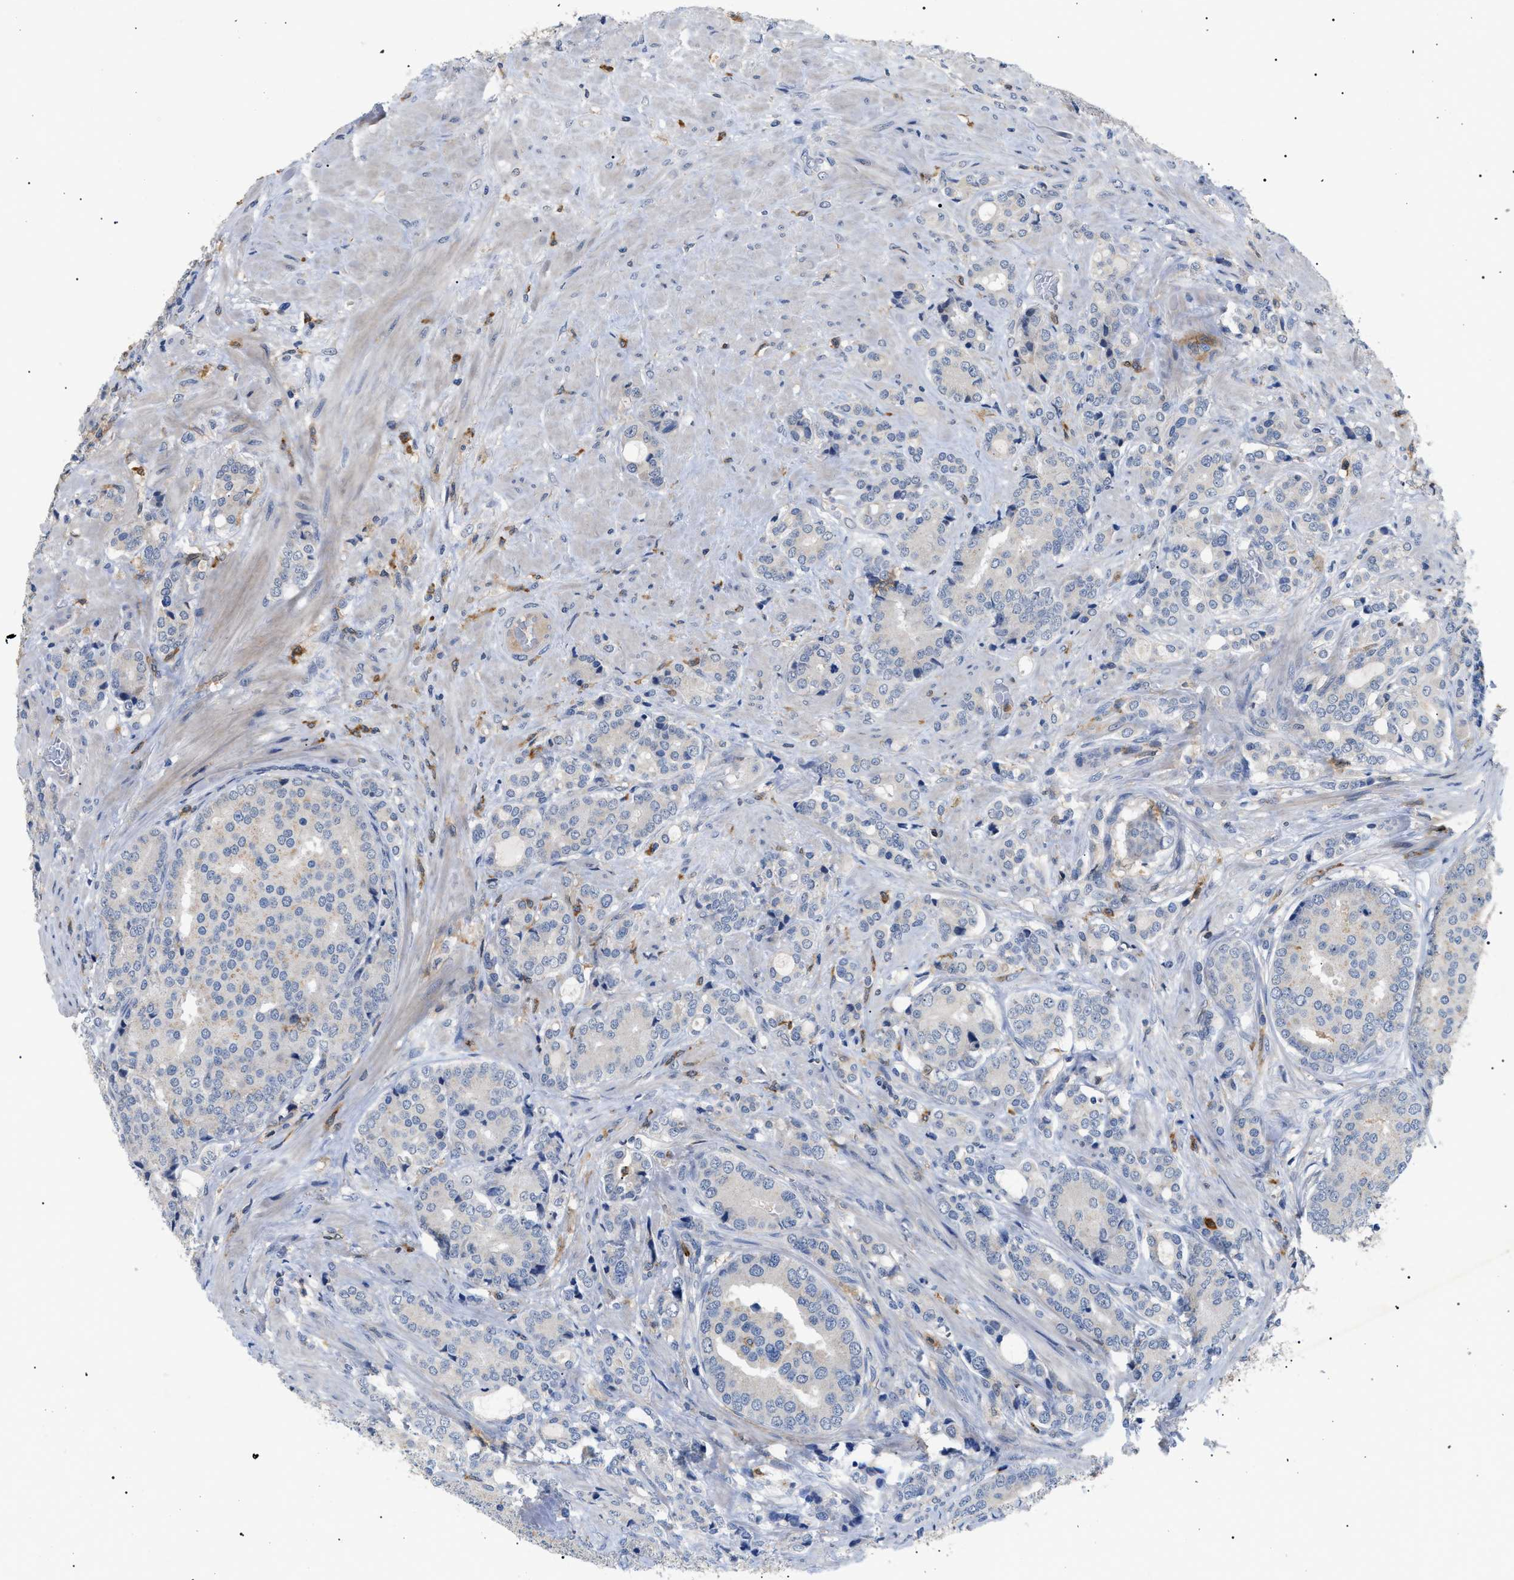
{"staining": {"intensity": "weak", "quantity": "<25%", "location": "cytoplasmic/membranous"}, "tissue": "prostate cancer", "cell_type": "Tumor cells", "image_type": "cancer", "snomed": [{"axis": "morphology", "description": "Adenocarcinoma, High grade"}, {"axis": "topography", "description": "Prostate"}], "caption": "This is an IHC photomicrograph of high-grade adenocarcinoma (prostate). There is no staining in tumor cells.", "gene": "CD300A", "patient": {"sex": "male", "age": 50}}